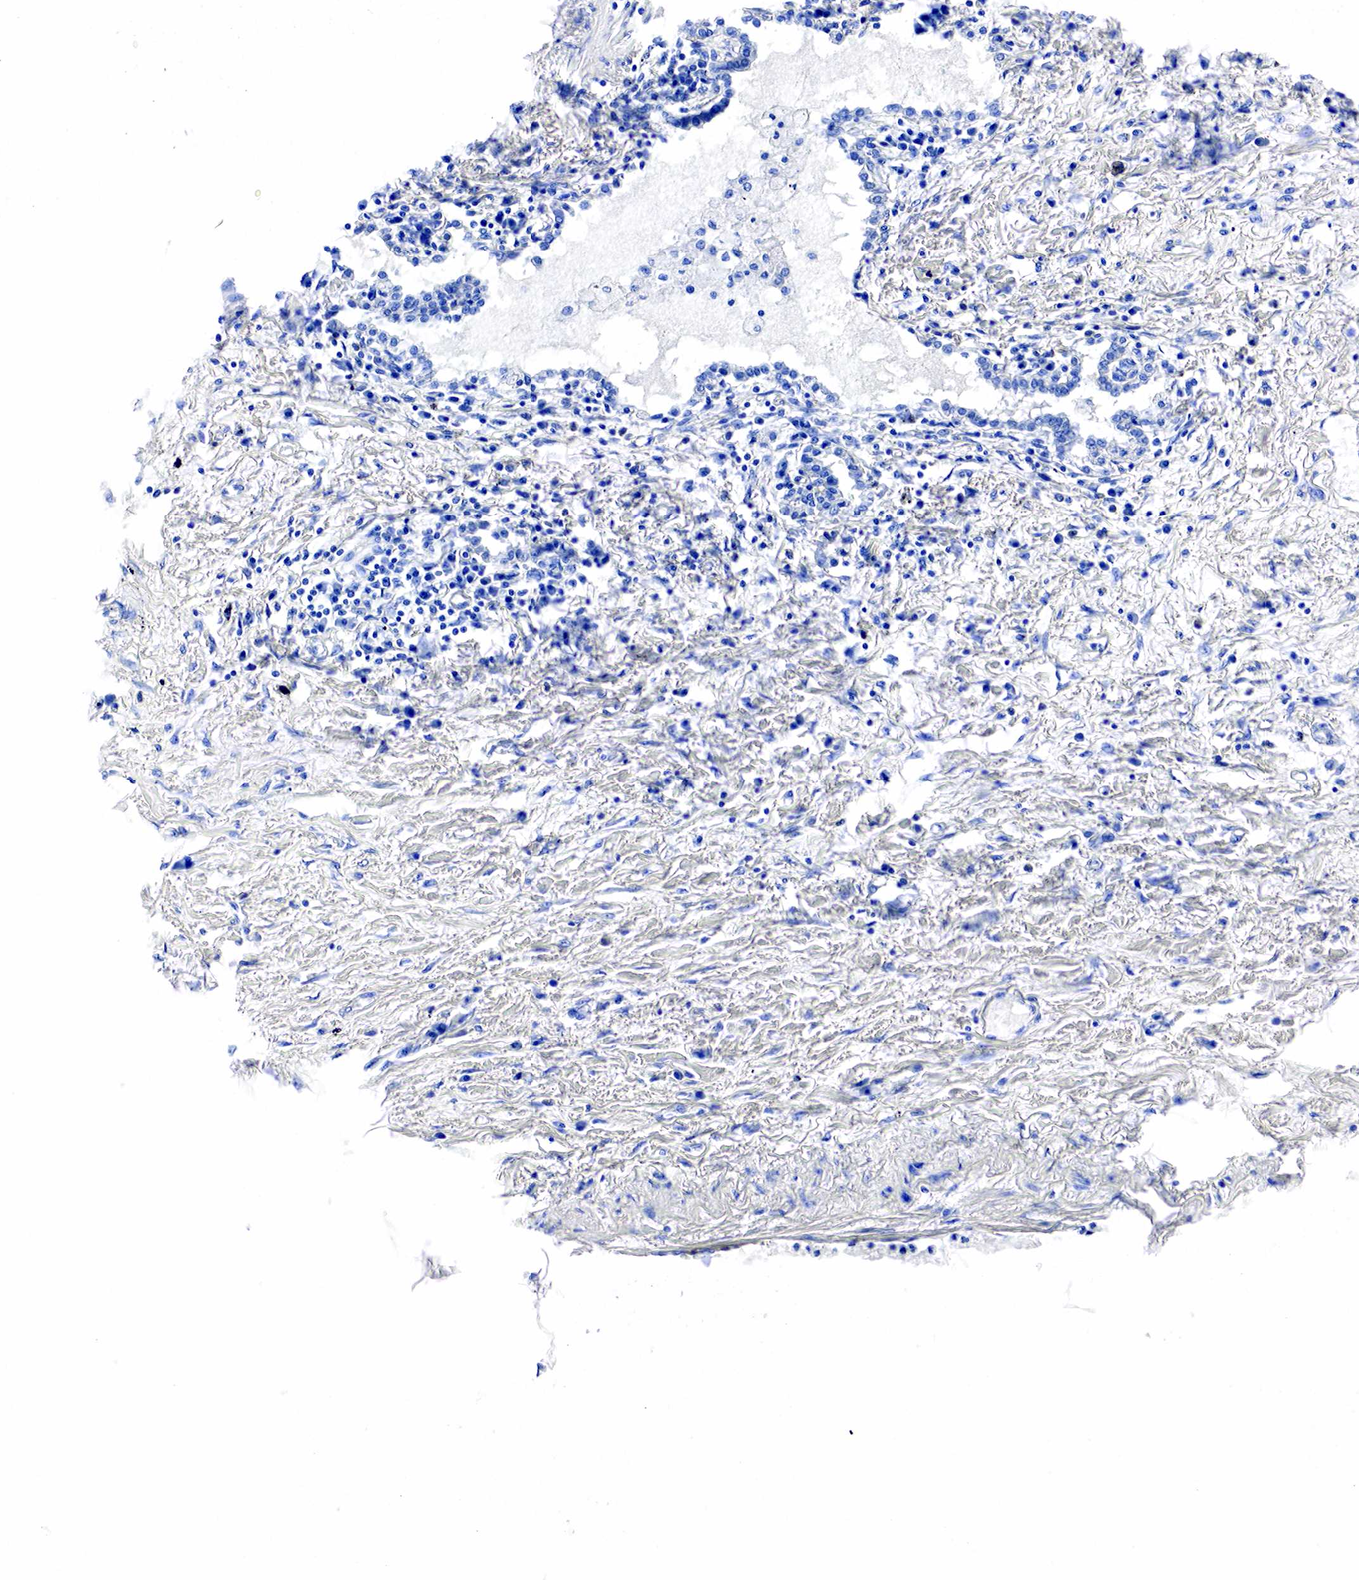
{"staining": {"intensity": "negative", "quantity": "none", "location": "none"}, "tissue": "lung cancer", "cell_type": "Tumor cells", "image_type": "cancer", "snomed": [{"axis": "morphology", "description": "Adenocarcinoma, NOS"}, {"axis": "topography", "description": "Lung"}], "caption": "This is a micrograph of immunohistochemistry (IHC) staining of adenocarcinoma (lung), which shows no staining in tumor cells.", "gene": "ACP3", "patient": {"sex": "male", "age": 60}}